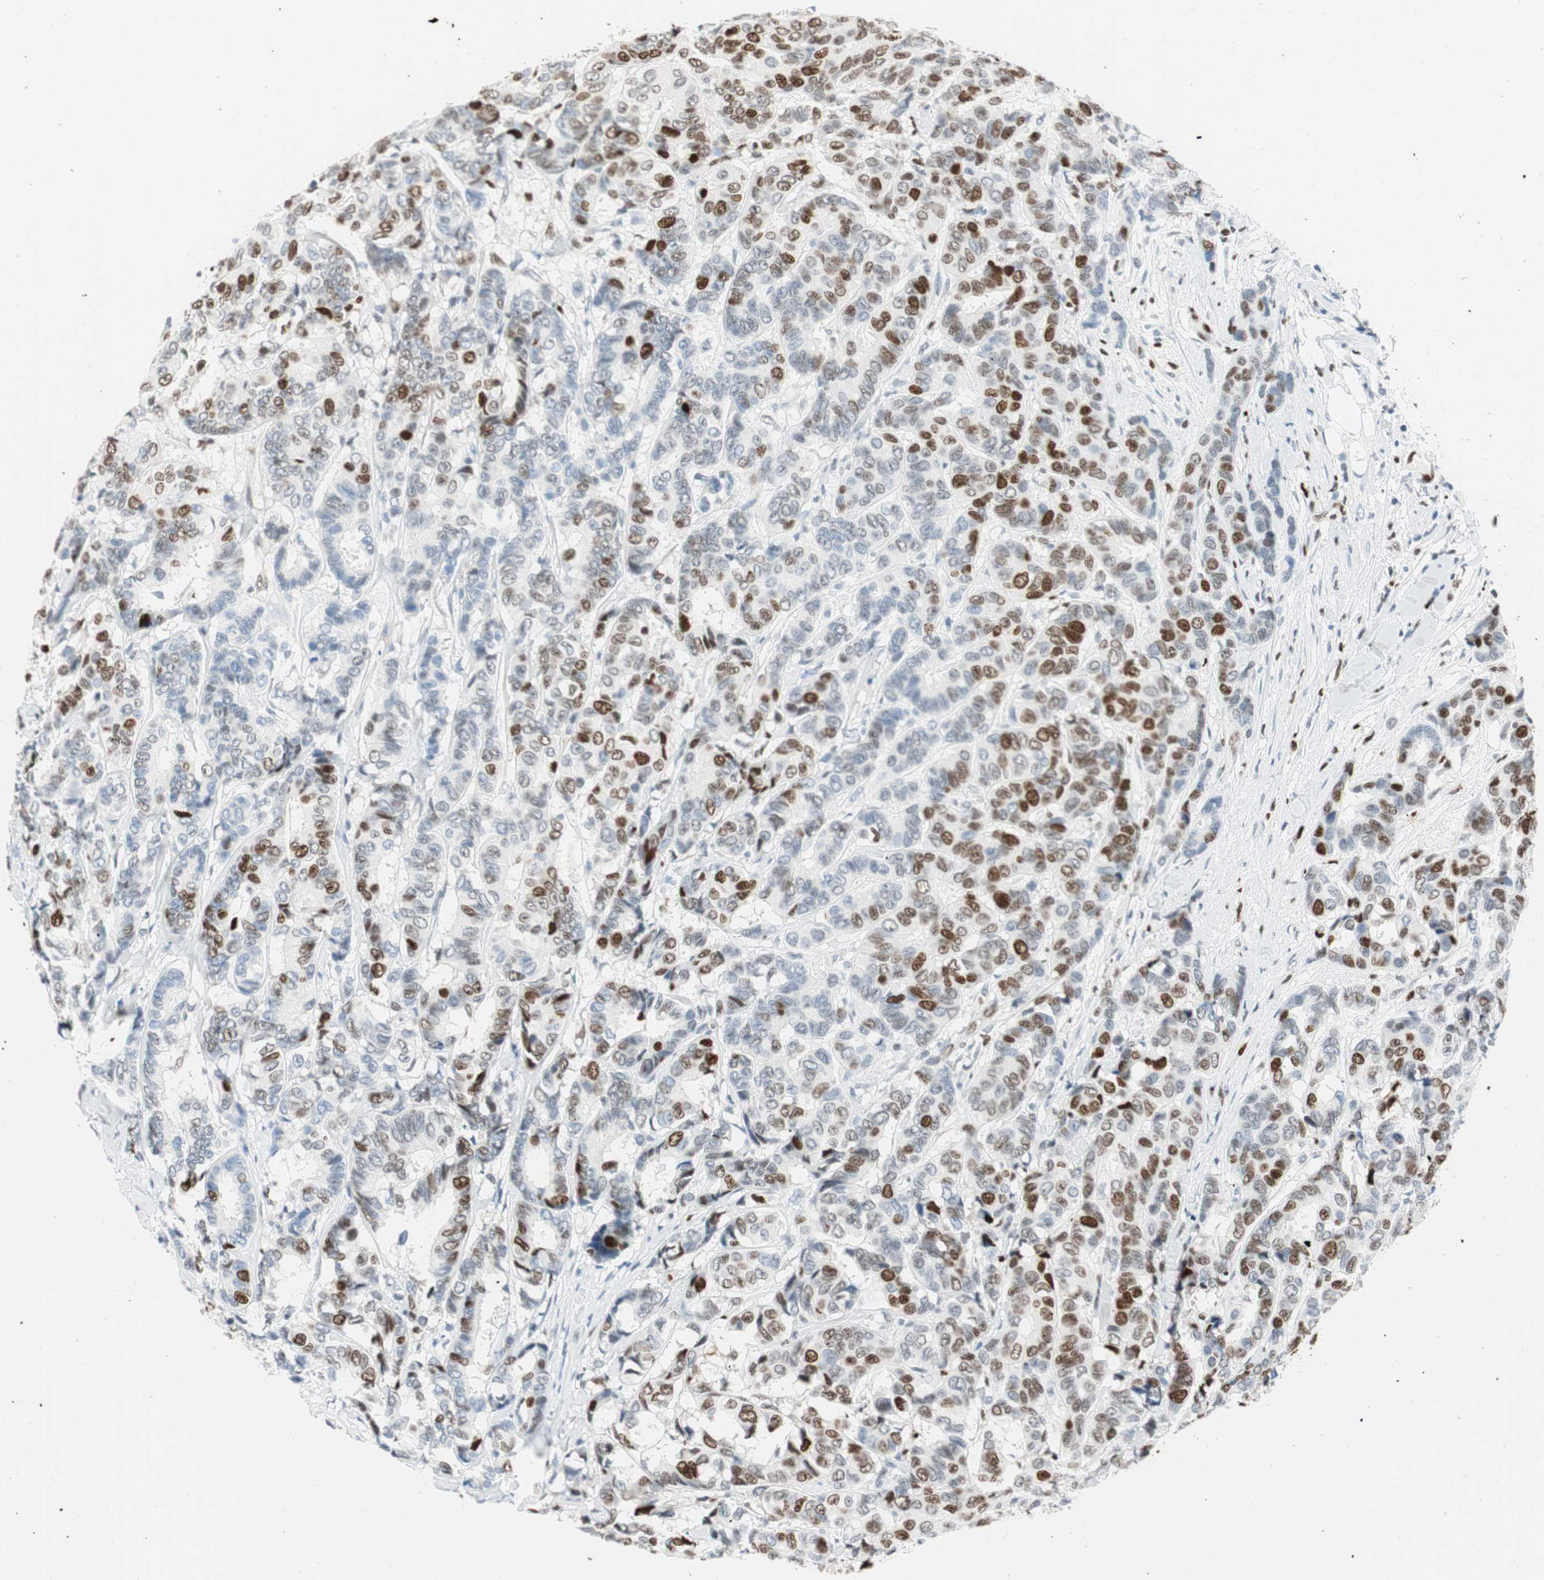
{"staining": {"intensity": "strong", "quantity": "25%-75%", "location": "nuclear"}, "tissue": "breast cancer", "cell_type": "Tumor cells", "image_type": "cancer", "snomed": [{"axis": "morphology", "description": "Duct carcinoma"}, {"axis": "topography", "description": "Breast"}], "caption": "Tumor cells show high levels of strong nuclear expression in about 25%-75% of cells in human breast invasive ductal carcinoma. The protein of interest is stained brown, and the nuclei are stained in blue (DAB IHC with brightfield microscopy, high magnification).", "gene": "EZH2", "patient": {"sex": "female", "age": 87}}